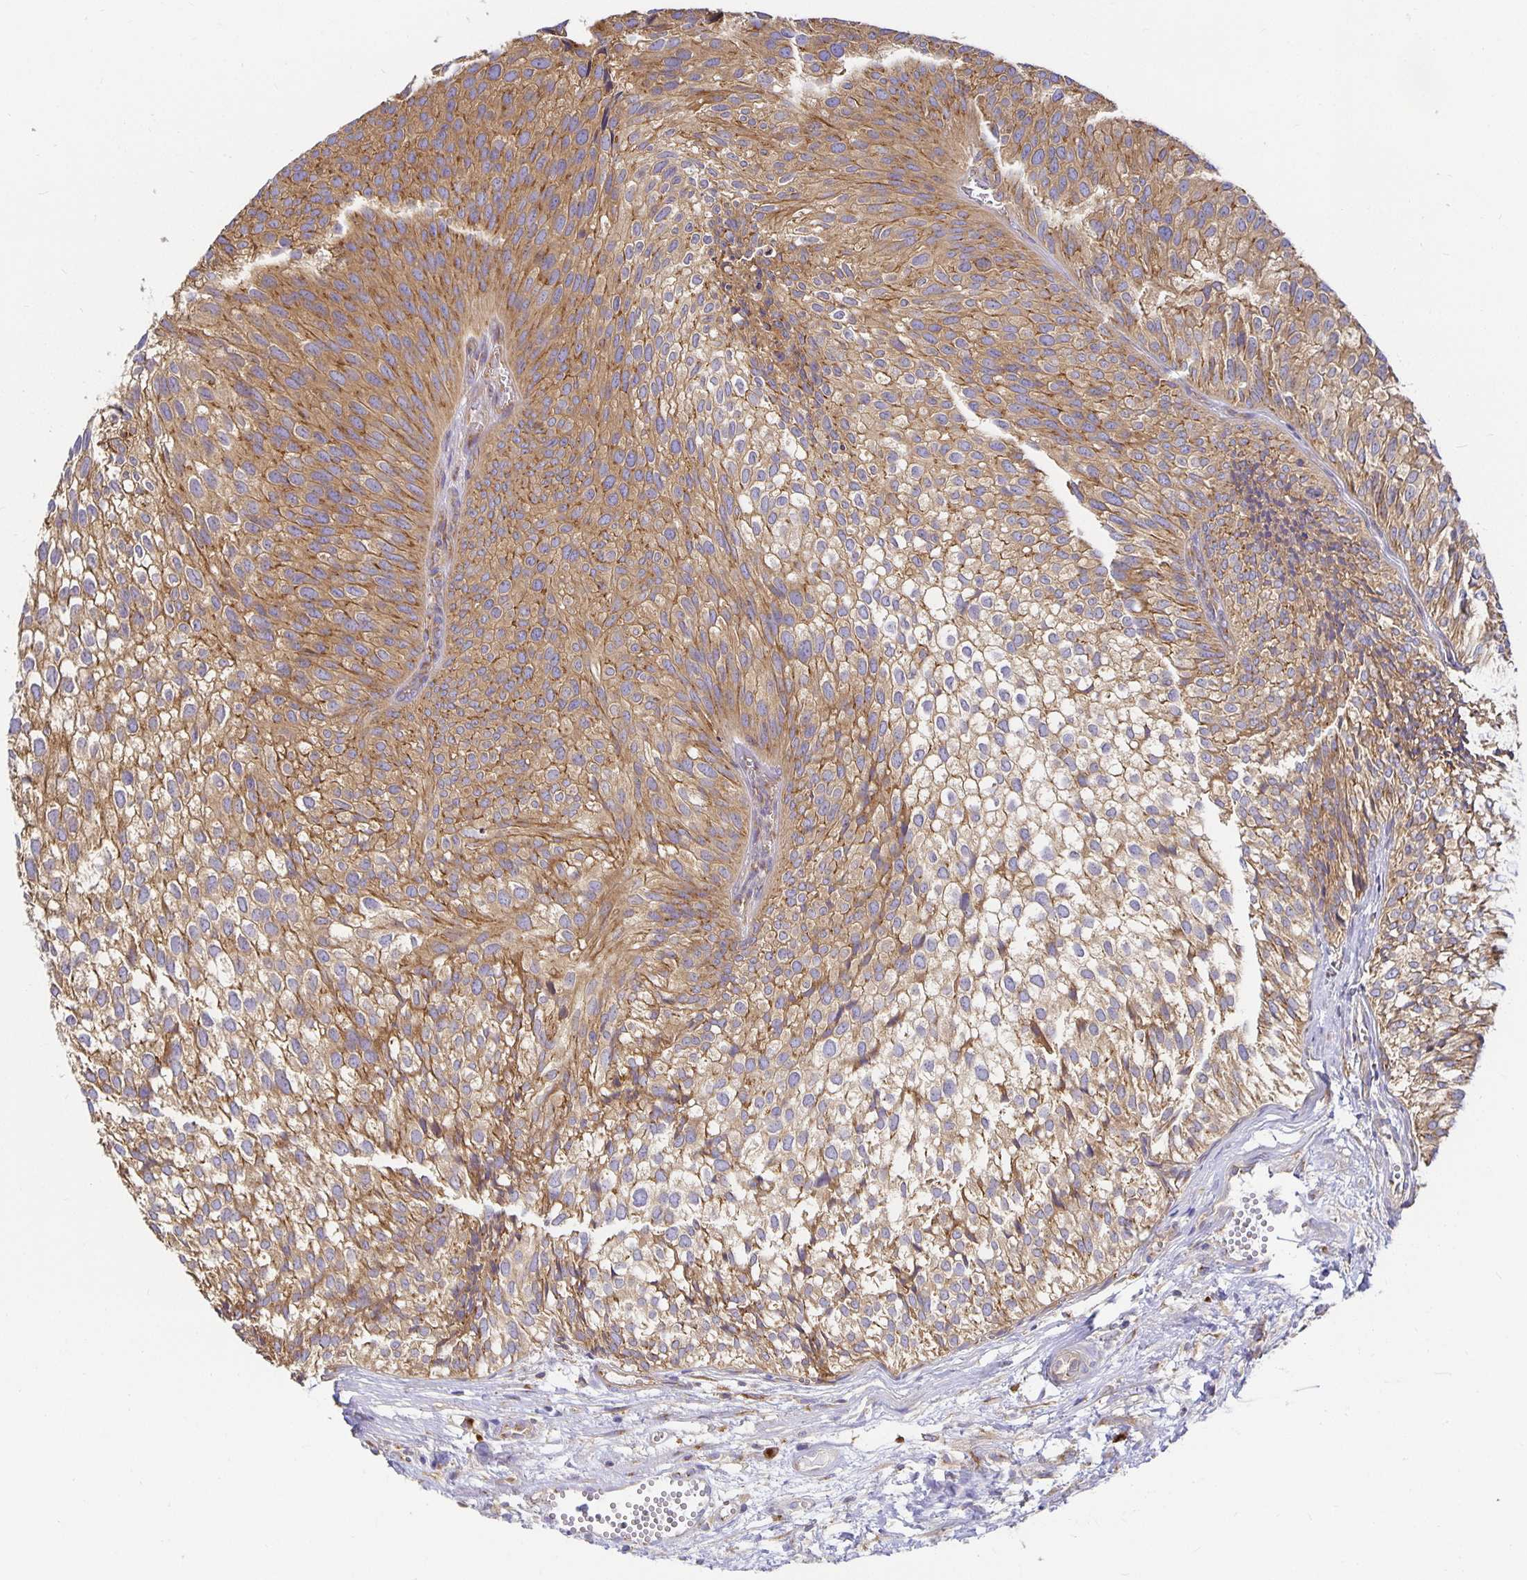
{"staining": {"intensity": "moderate", "quantity": ">75%", "location": "cytoplasmic/membranous"}, "tissue": "urothelial cancer", "cell_type": "Tumor cells", "image_type": "cancer", "snomed": [{"axis": "morphology", "description": "Urothelial carcinoma, Low grade"}, {"axis": "topography", "description": "Urinary bladder"}], "caption": "Immunohistochemistry (DAB (3,3'-diaminobenzidine)) staining of urothelial cancer demonstrates moderate cytoplasmic/membranous protein expression in approximately >75% of tumor cells. (brown staining indicates protein expression, while blue staining denotes nuclei).", "gene": "USO1", "patient": {"sex": "male", "age": 91}}